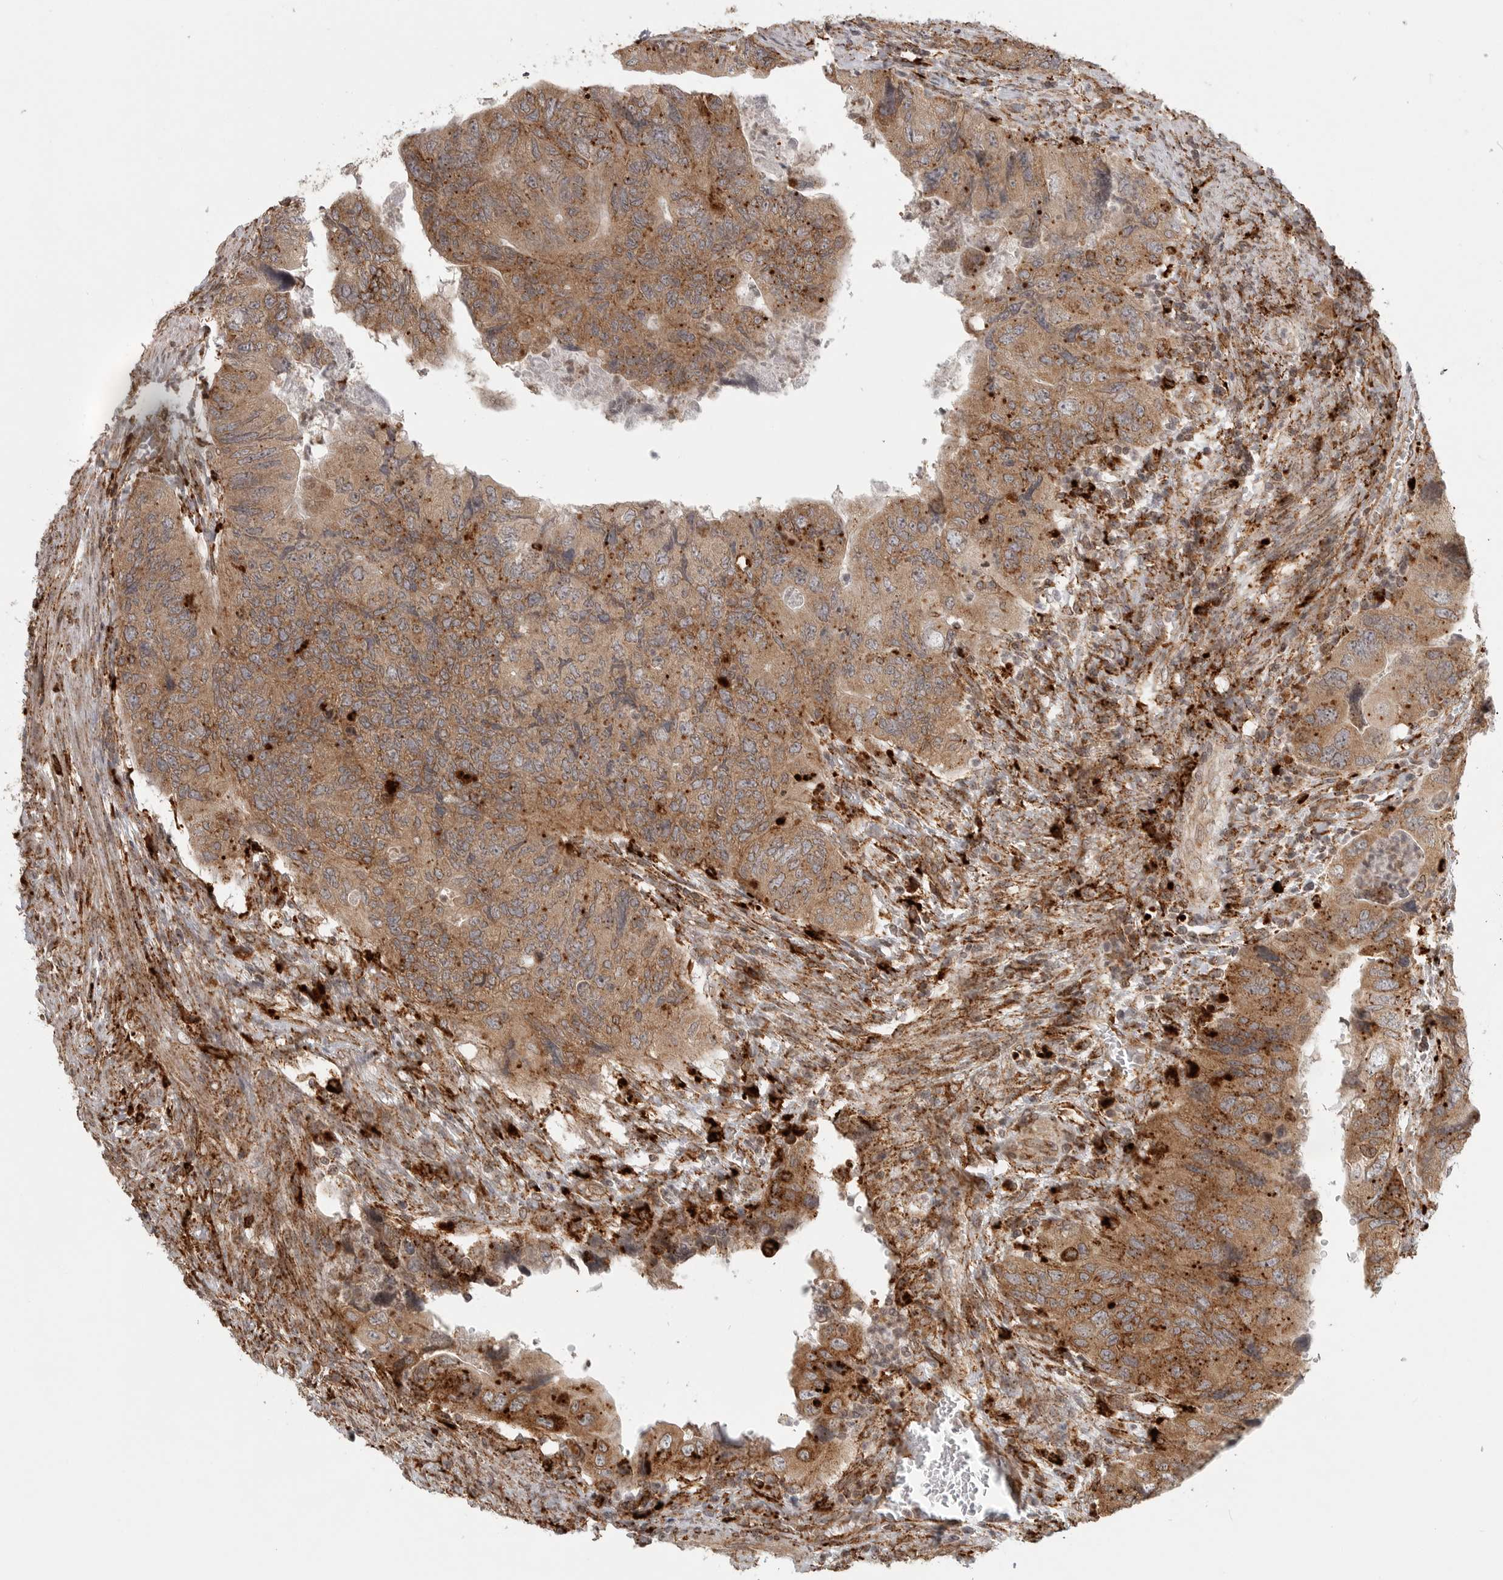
{"staining": {"intensity": "moderate", "quantity": ">75%", "location": "cytoplasmic/membranous"}, "tissue": "colorectal cancer", "cell_type": "Tumor cells", "image_type": "cancer", "snomed": [{"axis": "morphology", "description": "Adenocarcinoma, NOS"}, {"axis": "topography", "description": "Rectum"}], "caption": "This is a histology image of IHC staining of colorectal cancer, which shows moderate positivity in the cytoplasmic/membranous of tumor cells.", "gene": "IDUA", "patient": {"sex": "male", "age": 63}}